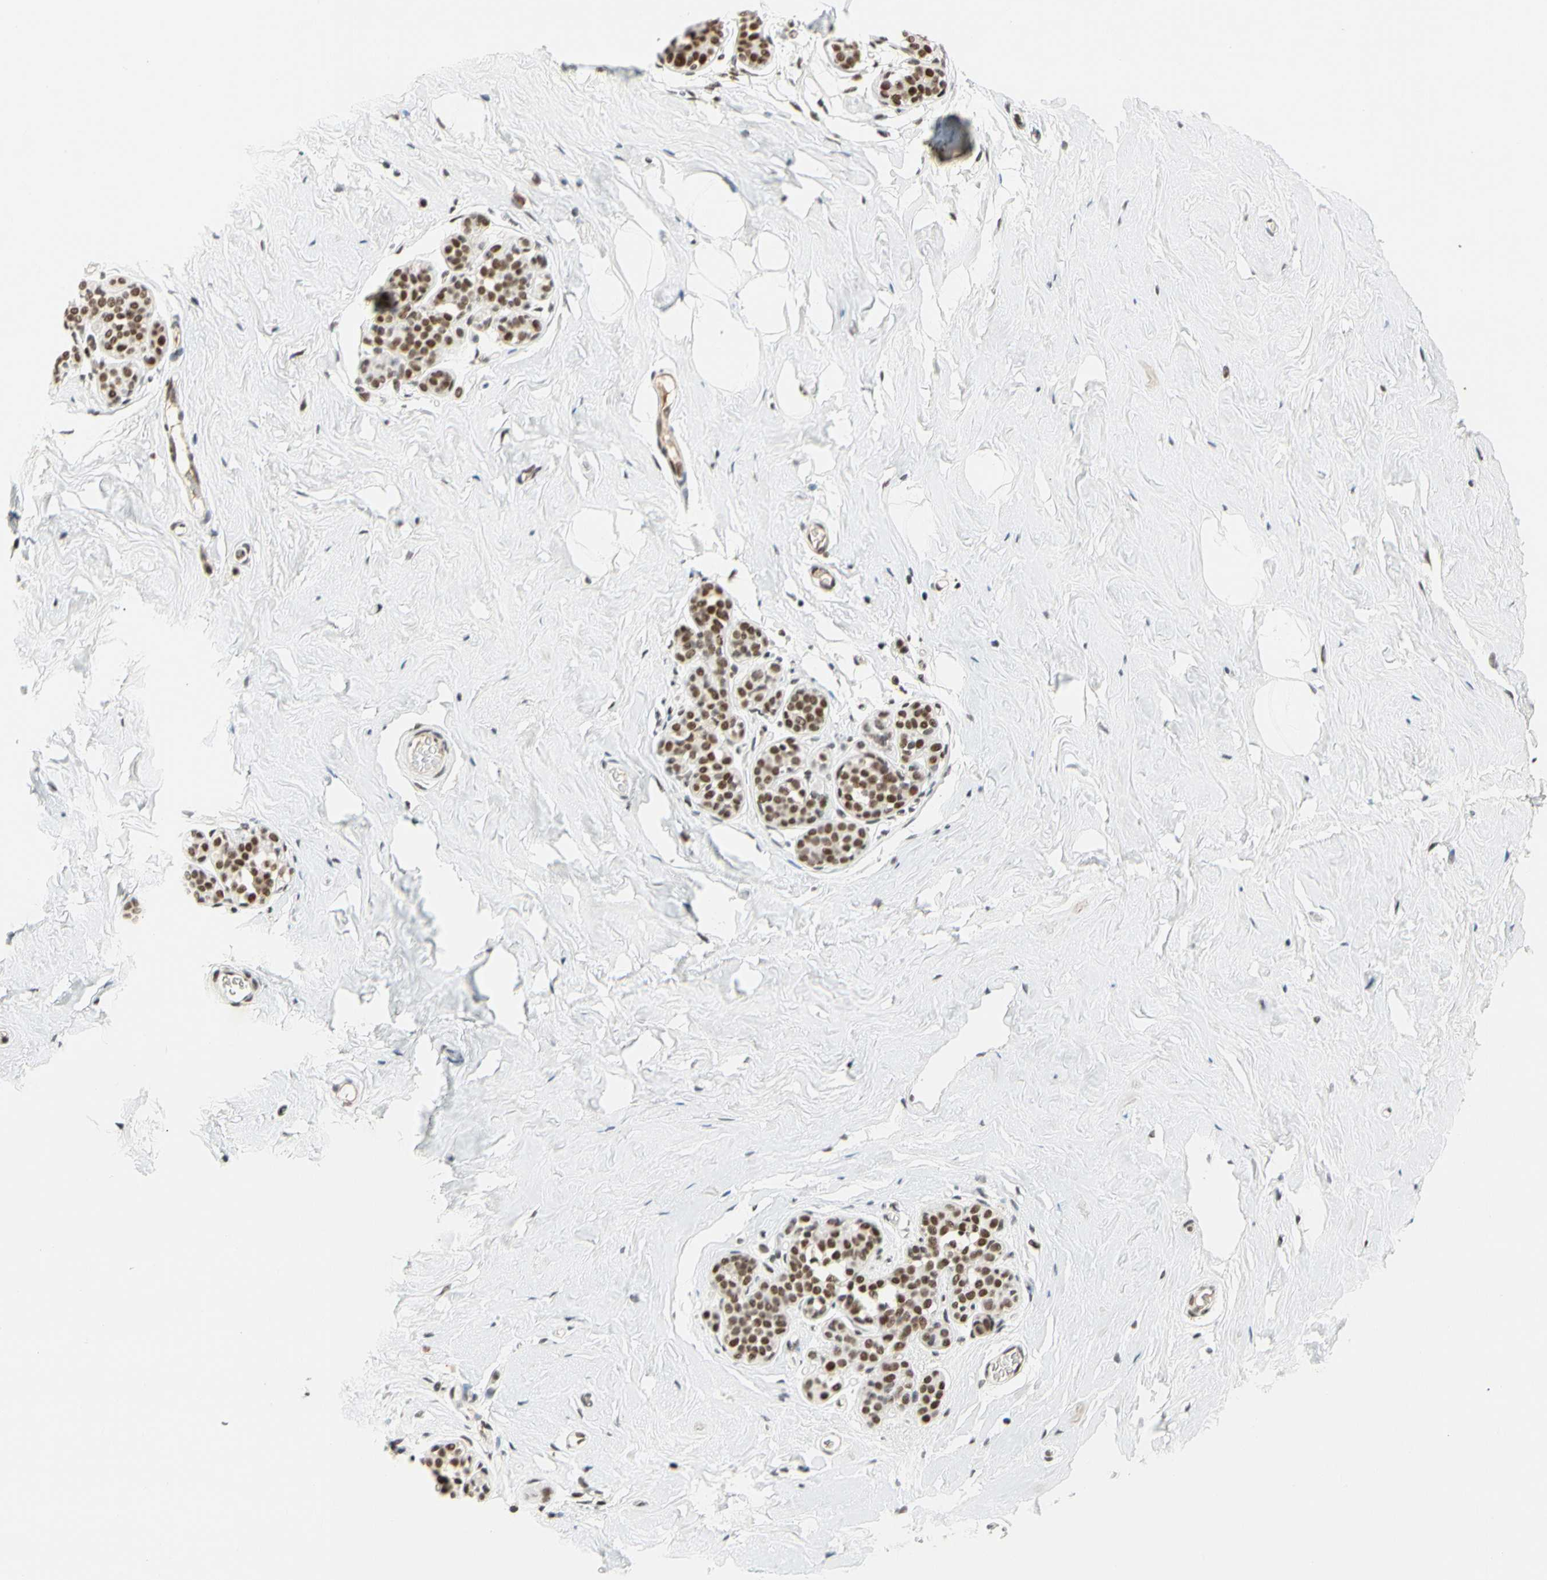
{"staining": {"intensity": "moderate", "quantity": "25%-75%", "location": "nuclear"}, "tissue": "breast", "cell_type": "Adipocytes", "image_type": "normal", "snomed": [{"axis": "morphology", "description": "Normal tissue, NOS"}, {"axis": "topography", "description": "Breast"}], "caption": "Immunohistochemical staining of normal breast shows medium levels of moderate nuclear staining in approximately 25%-75% of adipocytes. Immunohistochemistry stains the protein in brown and the nuclei are stained blue.", "gene": "ZSCAN16", "patient": {"sex": "female", "age": 75}}